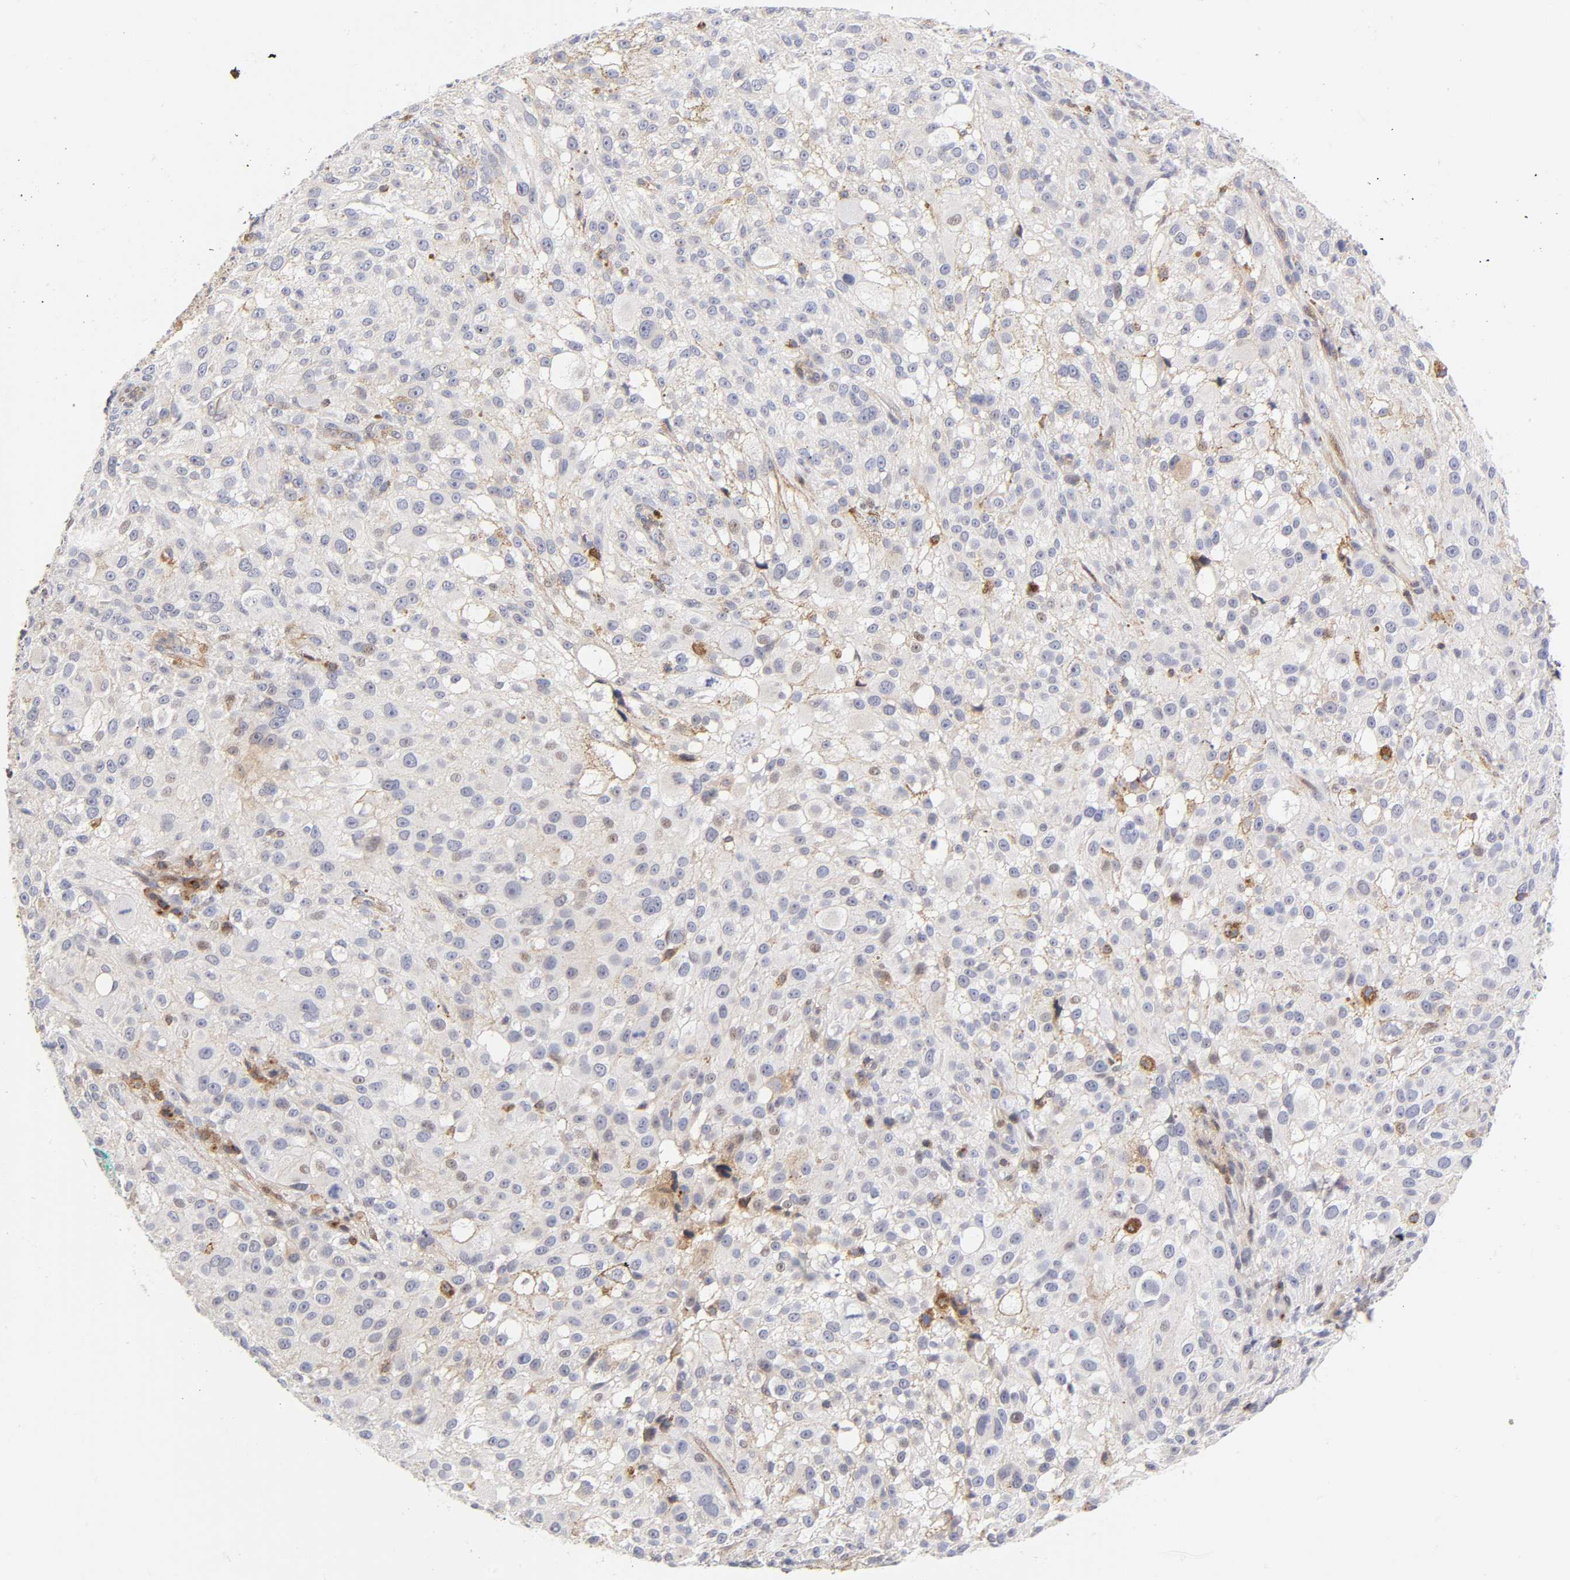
{"staining": {"intensity": "negative", "quantity": "none", "location": "none"}, "tissue": "melanoma", "cell_type": "Tumor cells", "image_type": "cancer", "snomed": [{"axis": "morphology", "description": "Necrosis, NOS"}, {"axis": "morphology", "description": "Malignant melanoma, NOS"}, {"axis": "topography", "description": "Skin"}], "caption": "Melanoma was stained to show a protein in brown. There is no significant staining in tumor cells.", "gene": "ANXA7", "patient": {"sex": "female", "age": 87}}